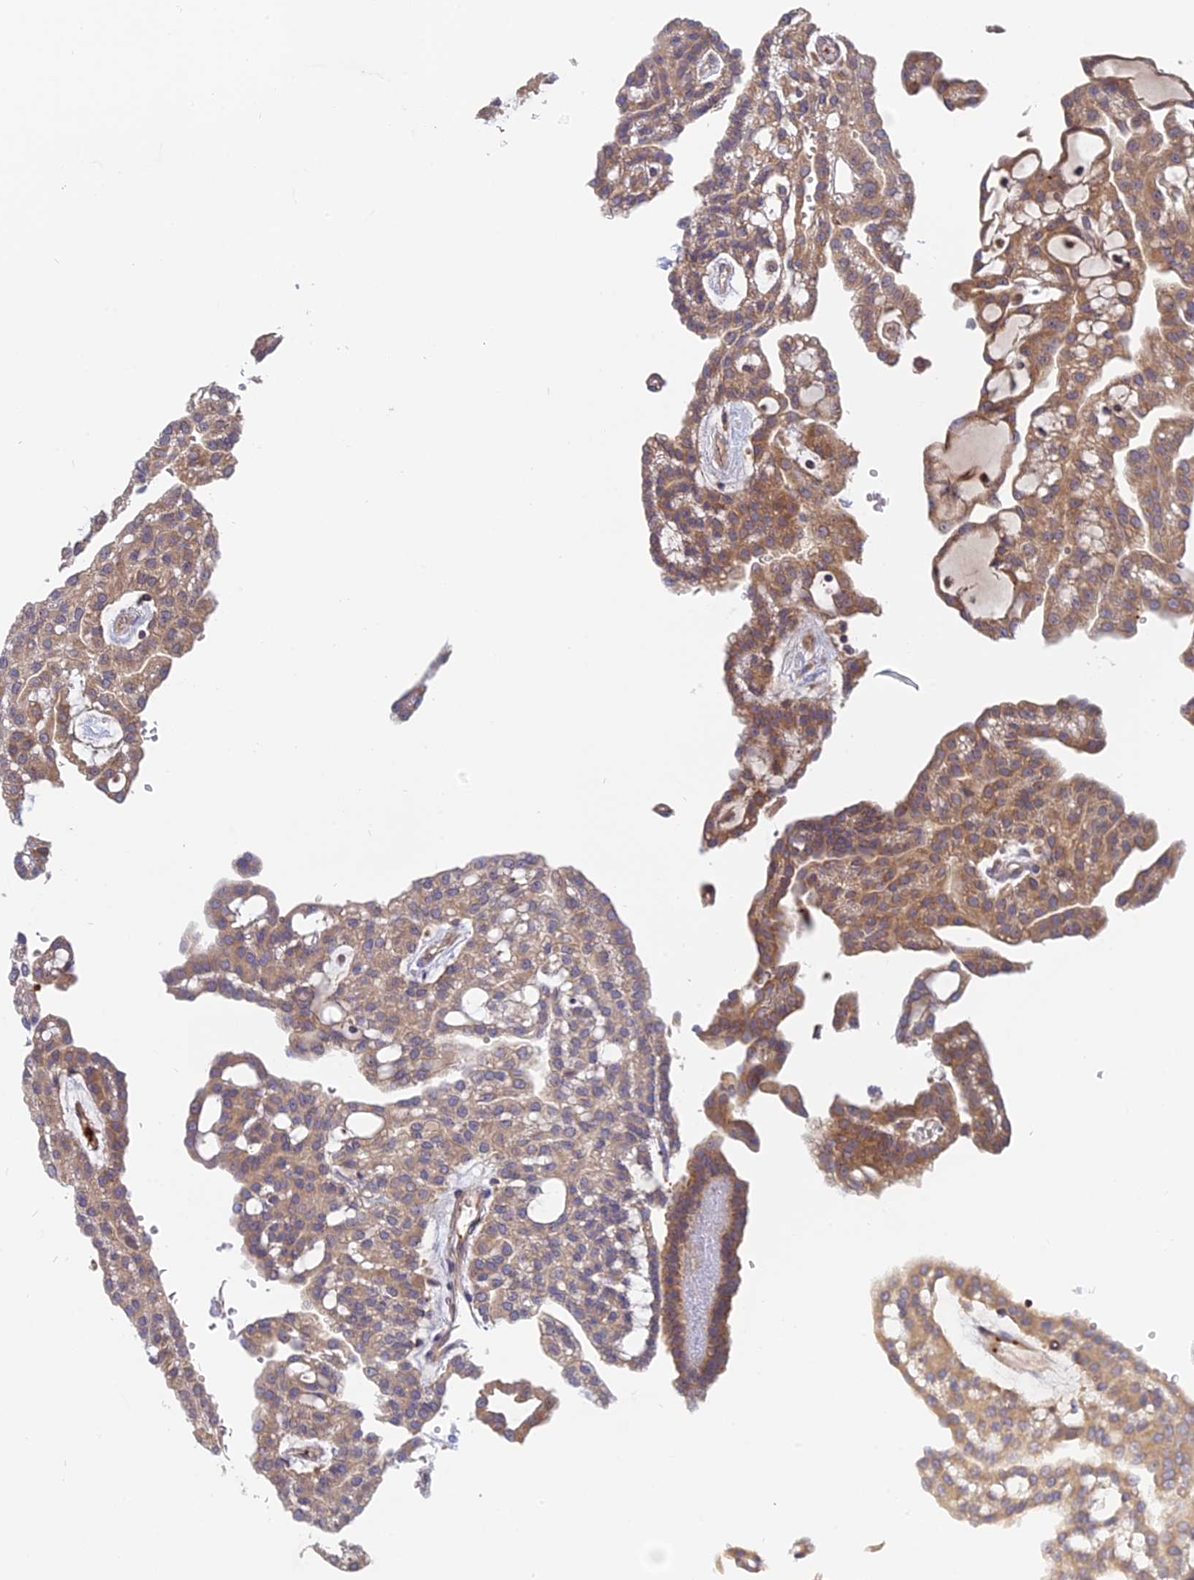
{"staining": {"intensity": "moderate", "quantity": ">75%", "location": "cytoplasmic/membranous"}, "tissue": "renal cancer", "cell_type": "Tumor cells", "image_type": "cancer", "snomed": [{"axis": "morphology", "description": "Adenocarcinoma, NOS"}, {"axis": "topography", "description": "Kidney"}], "caption": "IHC photomicrograph of renal adenocarcinoma stained for a protein (brown), which shows medium levels of moderate cytoplasmic/membranous expression in about >75% of tumor cells.", "gene": "IL21R", "patient": {"sex": "male", "age": 63}}